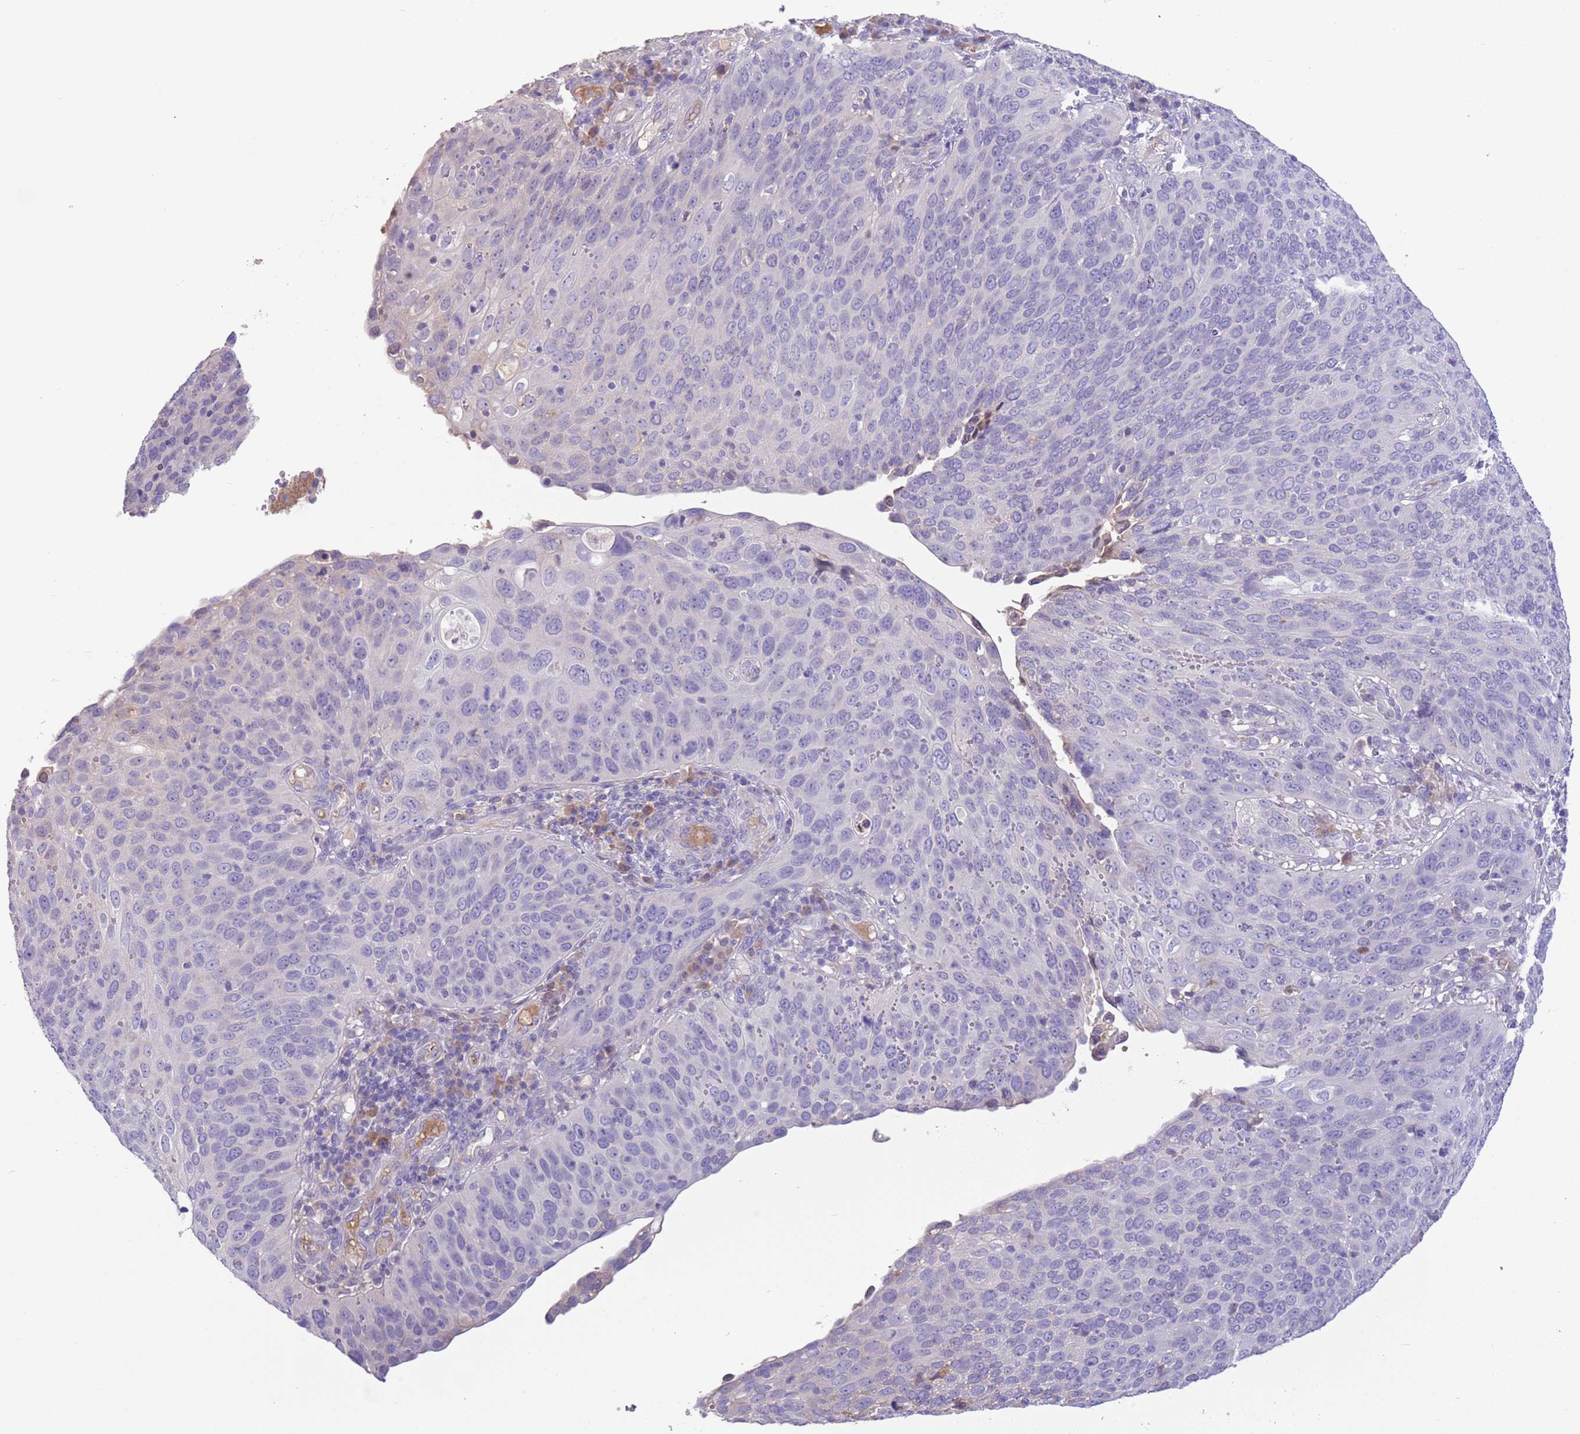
{"staining": {"intensity": "negative", "quantity": "none", "location": "none"}, "tissue": "cervical cancer", "cell_type": "Tumor cells", "image_type": "cancer", "snomed": [{"axis": "morphology", "description": "Squamous cell carcinoma, NOS"}, {"axis": "topography", "description": "Cervix"}], "caption": "Human cervical squamous cell carcinoma stained for a protein using immunohistochemistry (IHC) demonstrates no expression in tumor cells.", "gene": "IGFL4", "patient": {"sex": "female", "age": 36}}